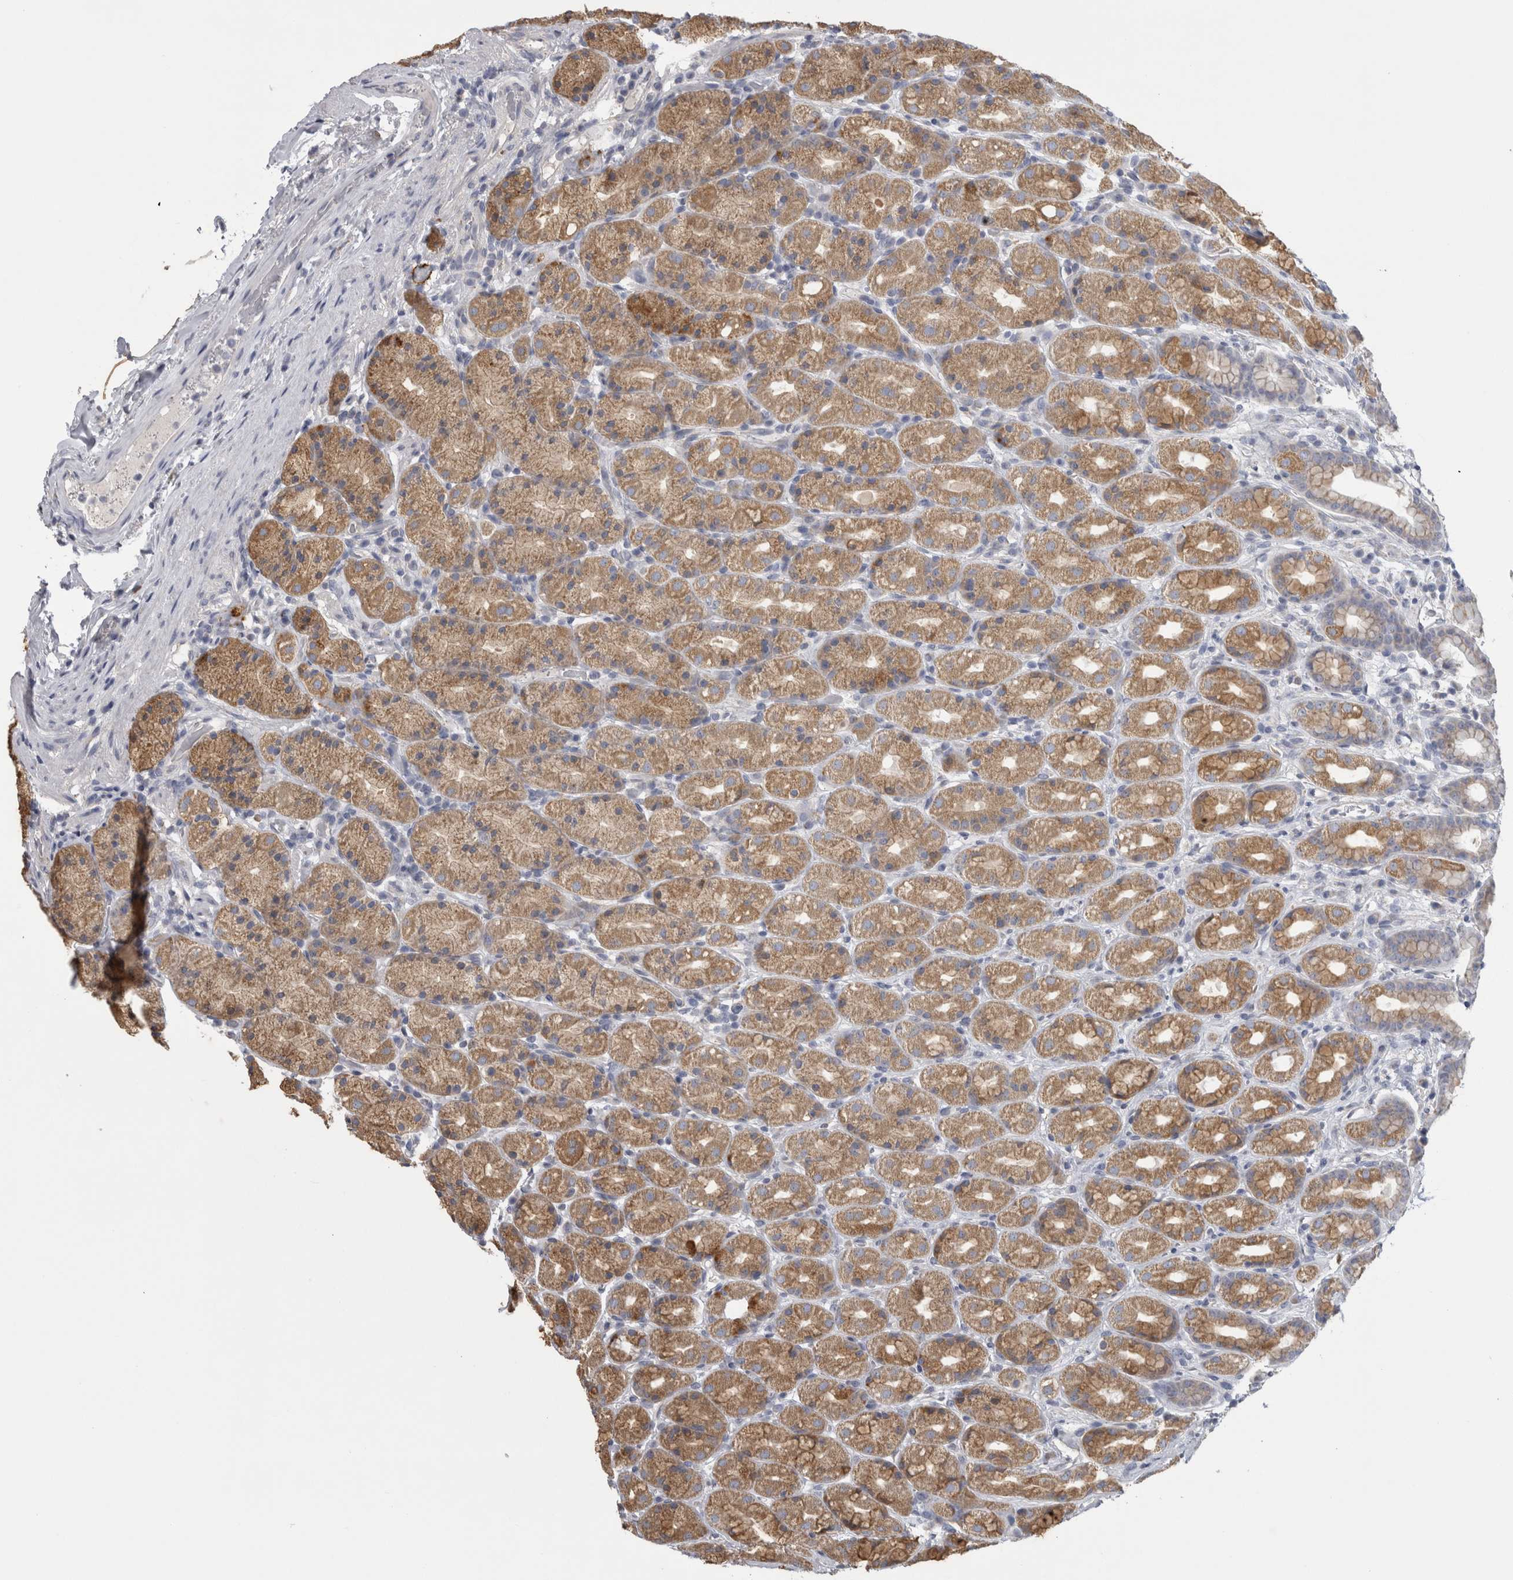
{"staining": {"intensity": "moderate", "quantity": ">75%", "location": "cytoplasmic/membranous"}, "tissue": "stomach", "cell_type": "Glandular cells", "image_type": "normal", "snomed": [{"axis": "morphology", "description": "Normal tissue, NOS"}, {"axis": "topography", "description": "Stomach, upper"}], "caption": "Stomach stained with a brown dye reveals moderate cytoplasmic/membranous positive positivity in approximately >75% of glandular cells.", "gene": "DHRS4", "patient": {"sex": "male", "age": 68}}